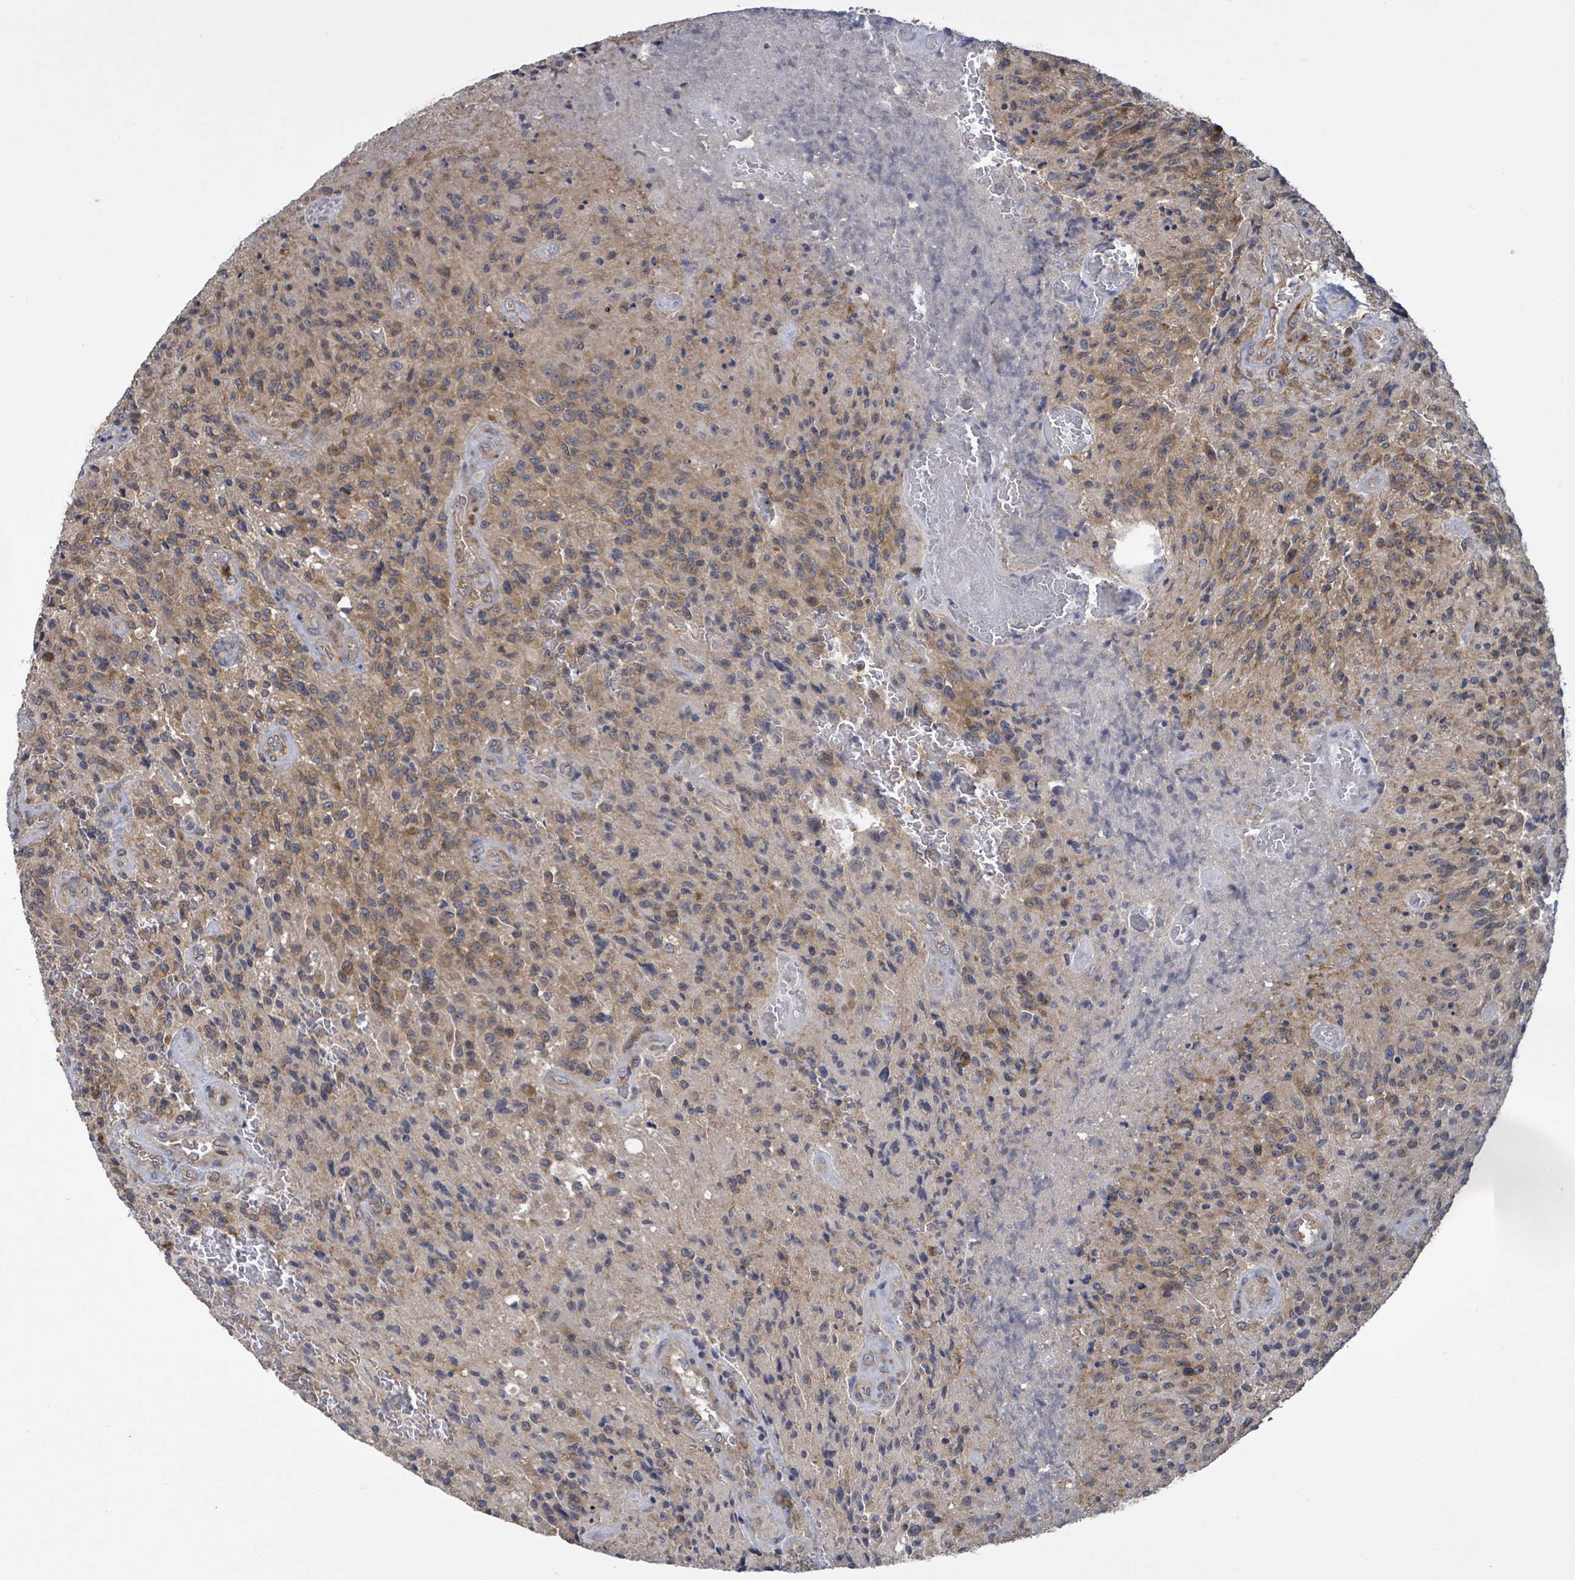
{"staining": {"intensity": "moderate", "quantity": "25%-75%", "location": "cytoplasmic/membranous"}, "tissue": "glioma", "cell_type": "Tumor cells", "image_type": "cancer", "snomed": [{"axis": "morphology", "description": "Normal tissue, NOS"}, {"axis": "morphology", "description": "Glioma, malignant, High grade"}, {"axis": "topography", "description": "Cerebral cortex"}], "caption": "About 25%-75% of tumor cells in glioma demonstrate moderate cytoplasmic/membranous protein expression as visualized by brown immunohistochemical staining.", "gene": "SERPINE3", "patient": {"sex": "male", "age": 56}}